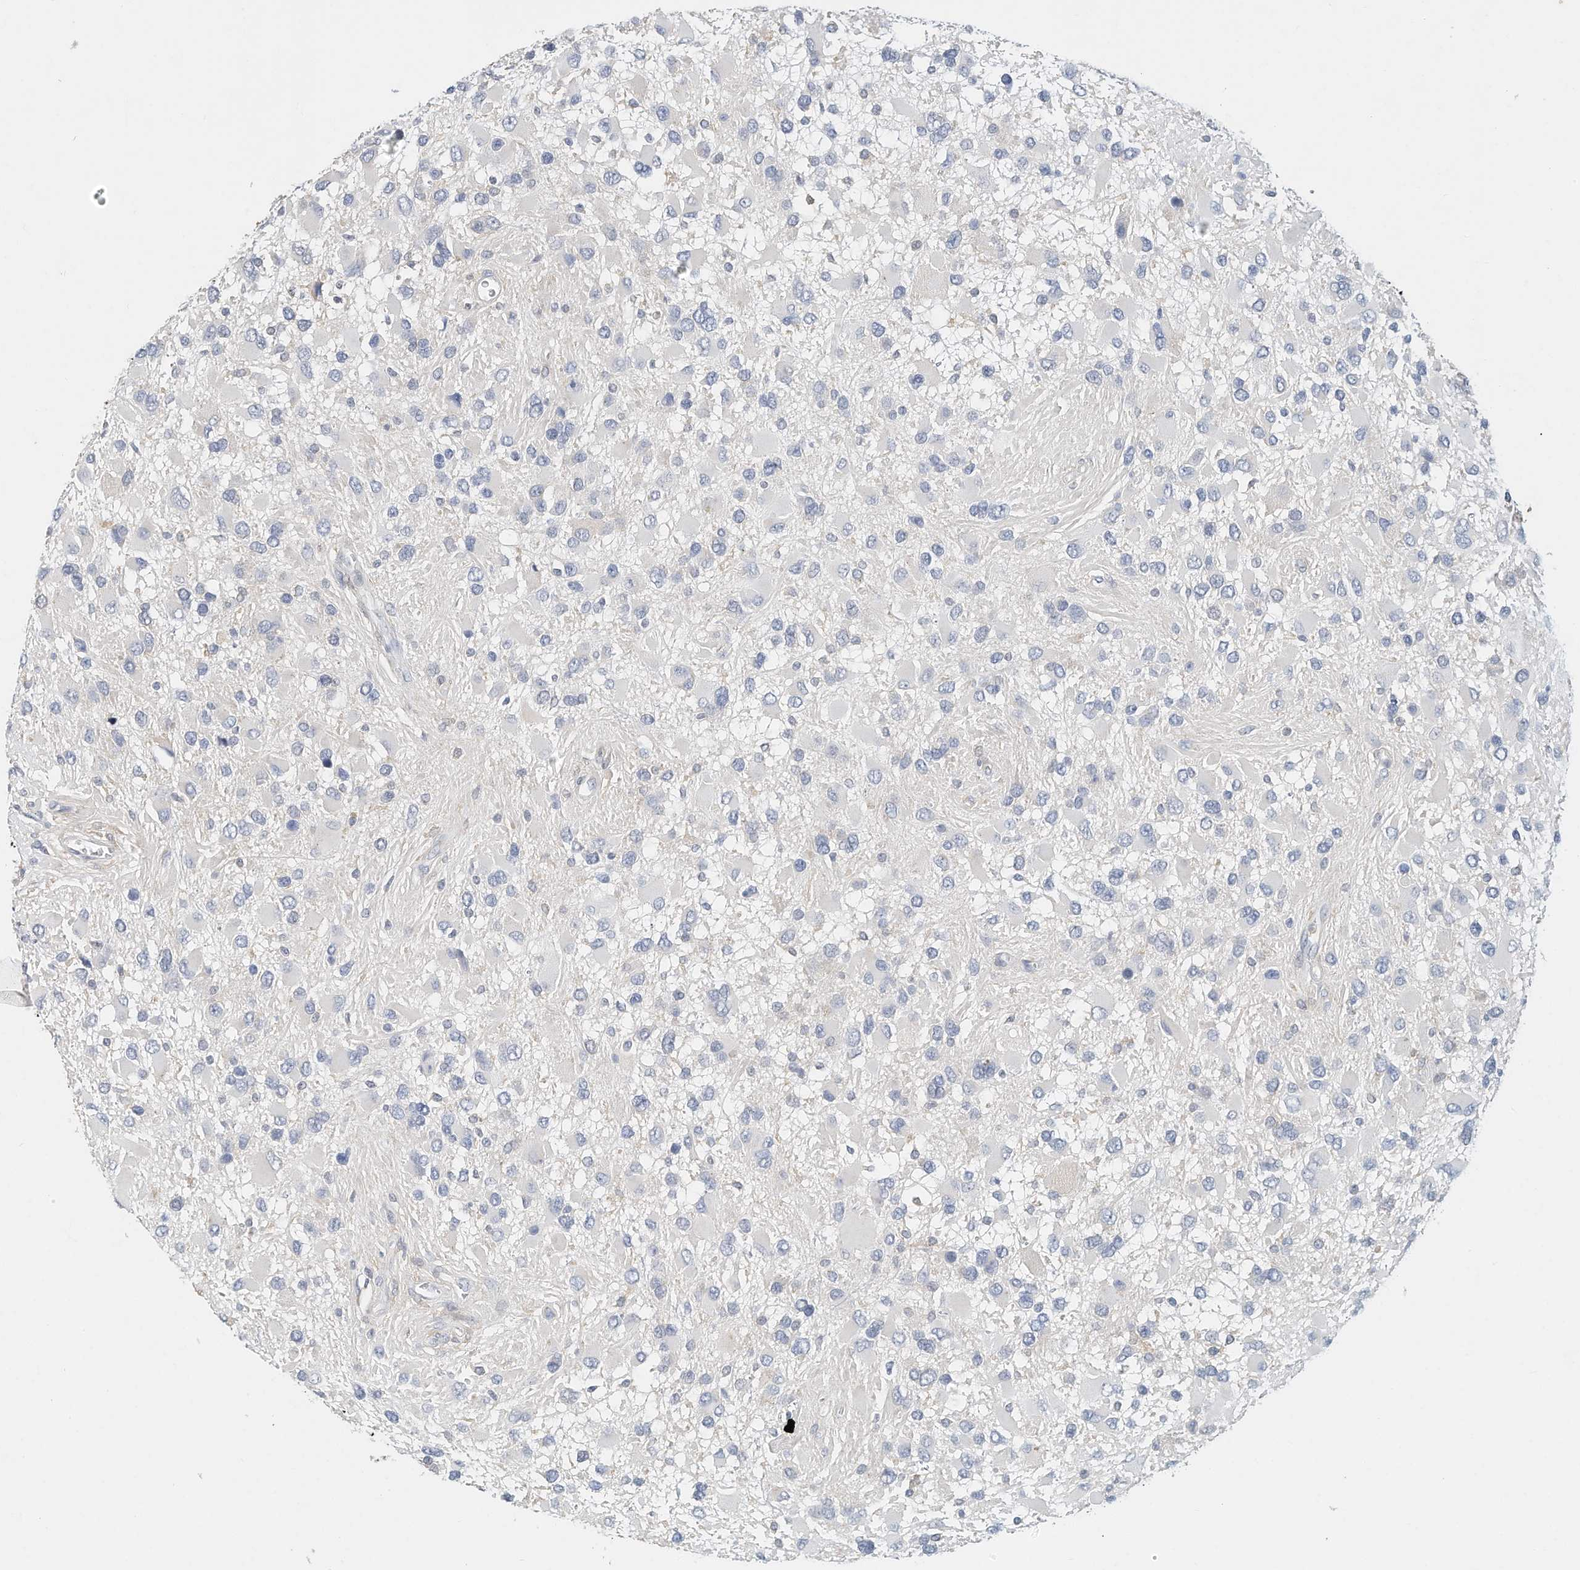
{"staining": {"intensity": "negative", "quantity": "none", "location": "none"}, "tissue": "glioma", "cell_type": "Tumor cells", "image_type": "cancer", "snomed": [{"axis": "morphology", "description": "Glioma, malignant, High grade"}, {"axis": "topography", "description": "Brain"}], "caption": "IHC photomicrograph of malignant glioma (high-grade) stained for a protein (brown), which reveals no staining in tumor cells. Brightfield microscopy of immunohistochemistry (IHC) stained with DAB (3,3'-diaminobenzidine) (brown) and hematoxylin (blue), captured at high magnification.", "gene": "MICAL1", "patient": {"sex": "male", "age": 53}}